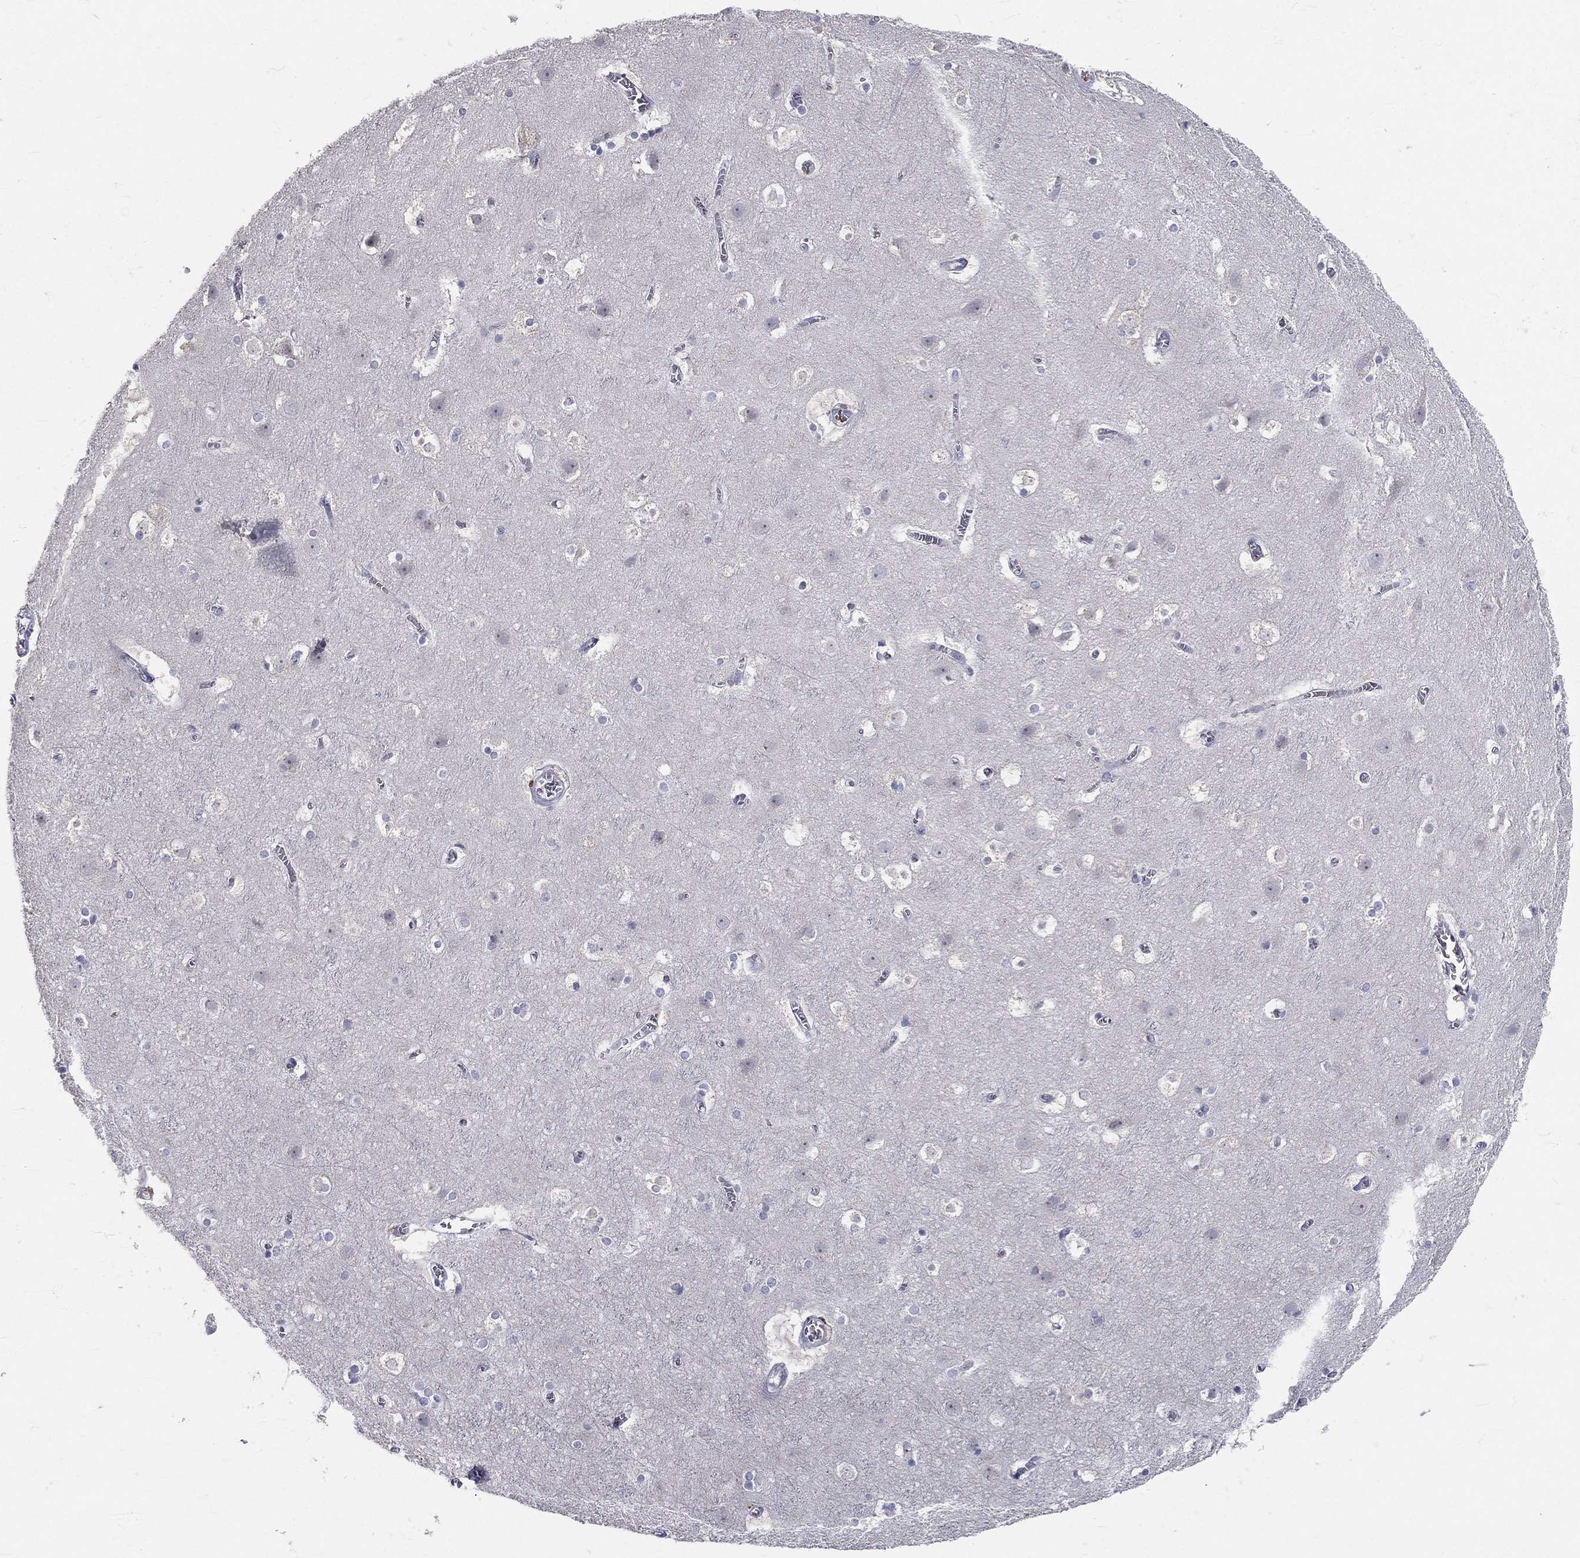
{"staining": {"intensity": "negative", "quantity": "none", "location": "none"}, "tissue": "cerebral cortex", "cell_type": "Endothelial cells", "image_type": "normal", "snomed": [{"axis": "morphology", "description": "Normal tissue, NOS"}, {"axis": "topography", "description": "Cerebral cortex"}], "caption": "Immunohistochemistry micrograph of unremarkable human cerebral cortex stained for a protein (brown), which demonstrates no staining in endothelial cells.", "gene": "CTSW", "patient": {"sex": "male", "age": 59}}